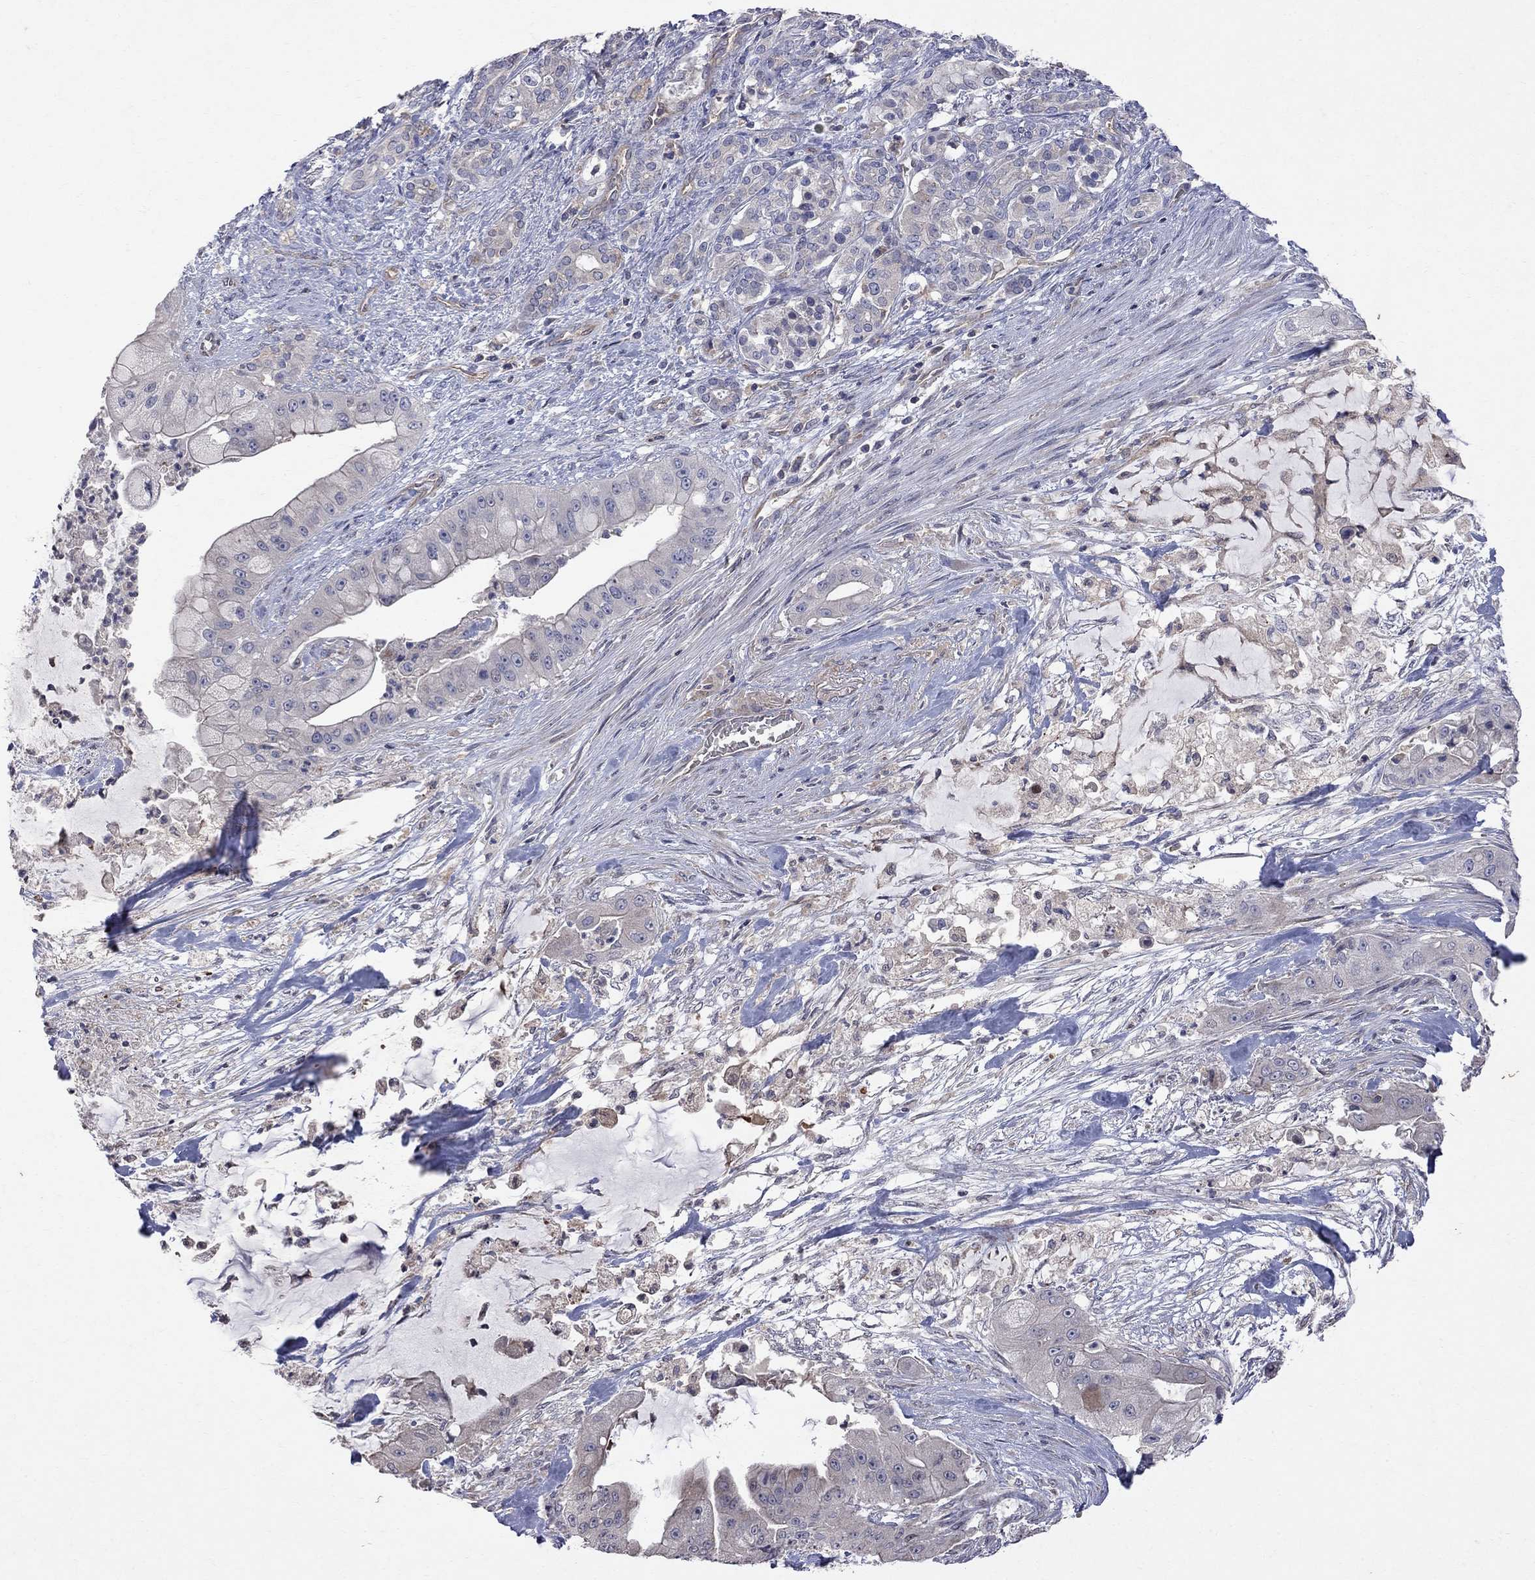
{"staining": {"intensity": "negative", "quantity": "none", "location": "none"}, "tissue": "pancreatic cancer", "cell_type": "Tumor cells", "image_type": "cancer", "snomed": [{"axis": "morphology", "description": "Normal tissue, NOS"}, {"axis": "morphology", "description": "Inflammation, NOS"}, {"axis": "morphology", "description": "Adenocarcinoma, NOS"}, {"axis": "topography", "description": "Pancreas"}], "caption": "DAB (3,3'-diaminobenzidine) immunohistochemical staining of pancreatic cancer reveals no significant positivity in tumor cells.", "gene": "ABI3", "patient": {"sex": "male", "age": 57}}